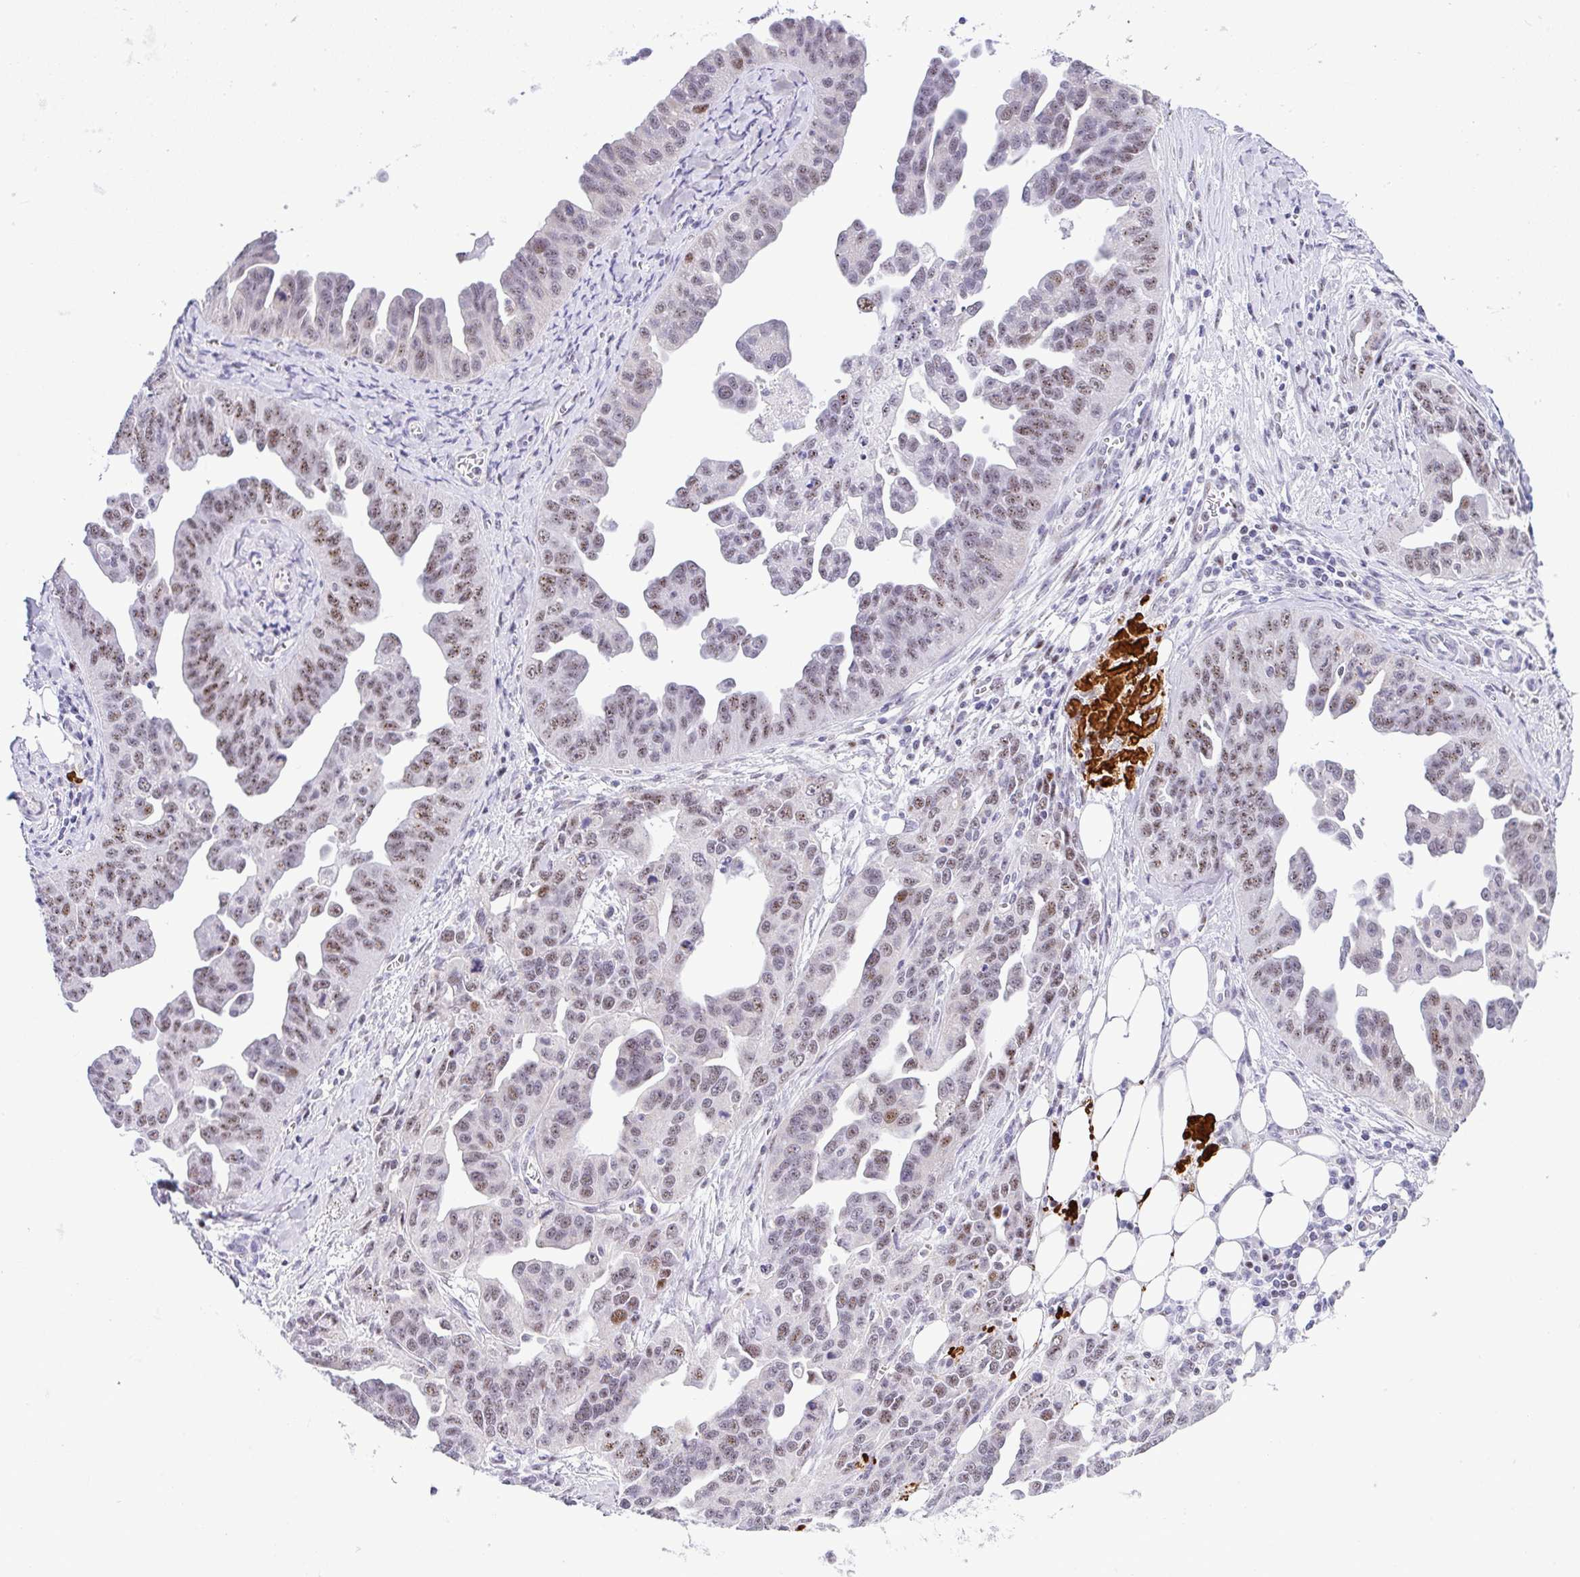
{"staining": {"intensity": "moderate", "quantity": ">75%", "location": "nuclear"}, "tissue": "ovarian cancer", "cell_type": "Tumor cells", "image_type": "cancer", "snomed": [{"axis": "morphology", "description": "Cystadenocarcinoma, serous, NOS"}, {"axis": "topography", "description": "Ovary"}], "caption": "Human ovarian cancer (serous cystadenocarcinoma) stained for a protein (brown) shows moderate nuclear positive staining in approximately >75% of tumor cells.", "gene": "NR1D2", "patient": {"sex": "female", "age": 75}}